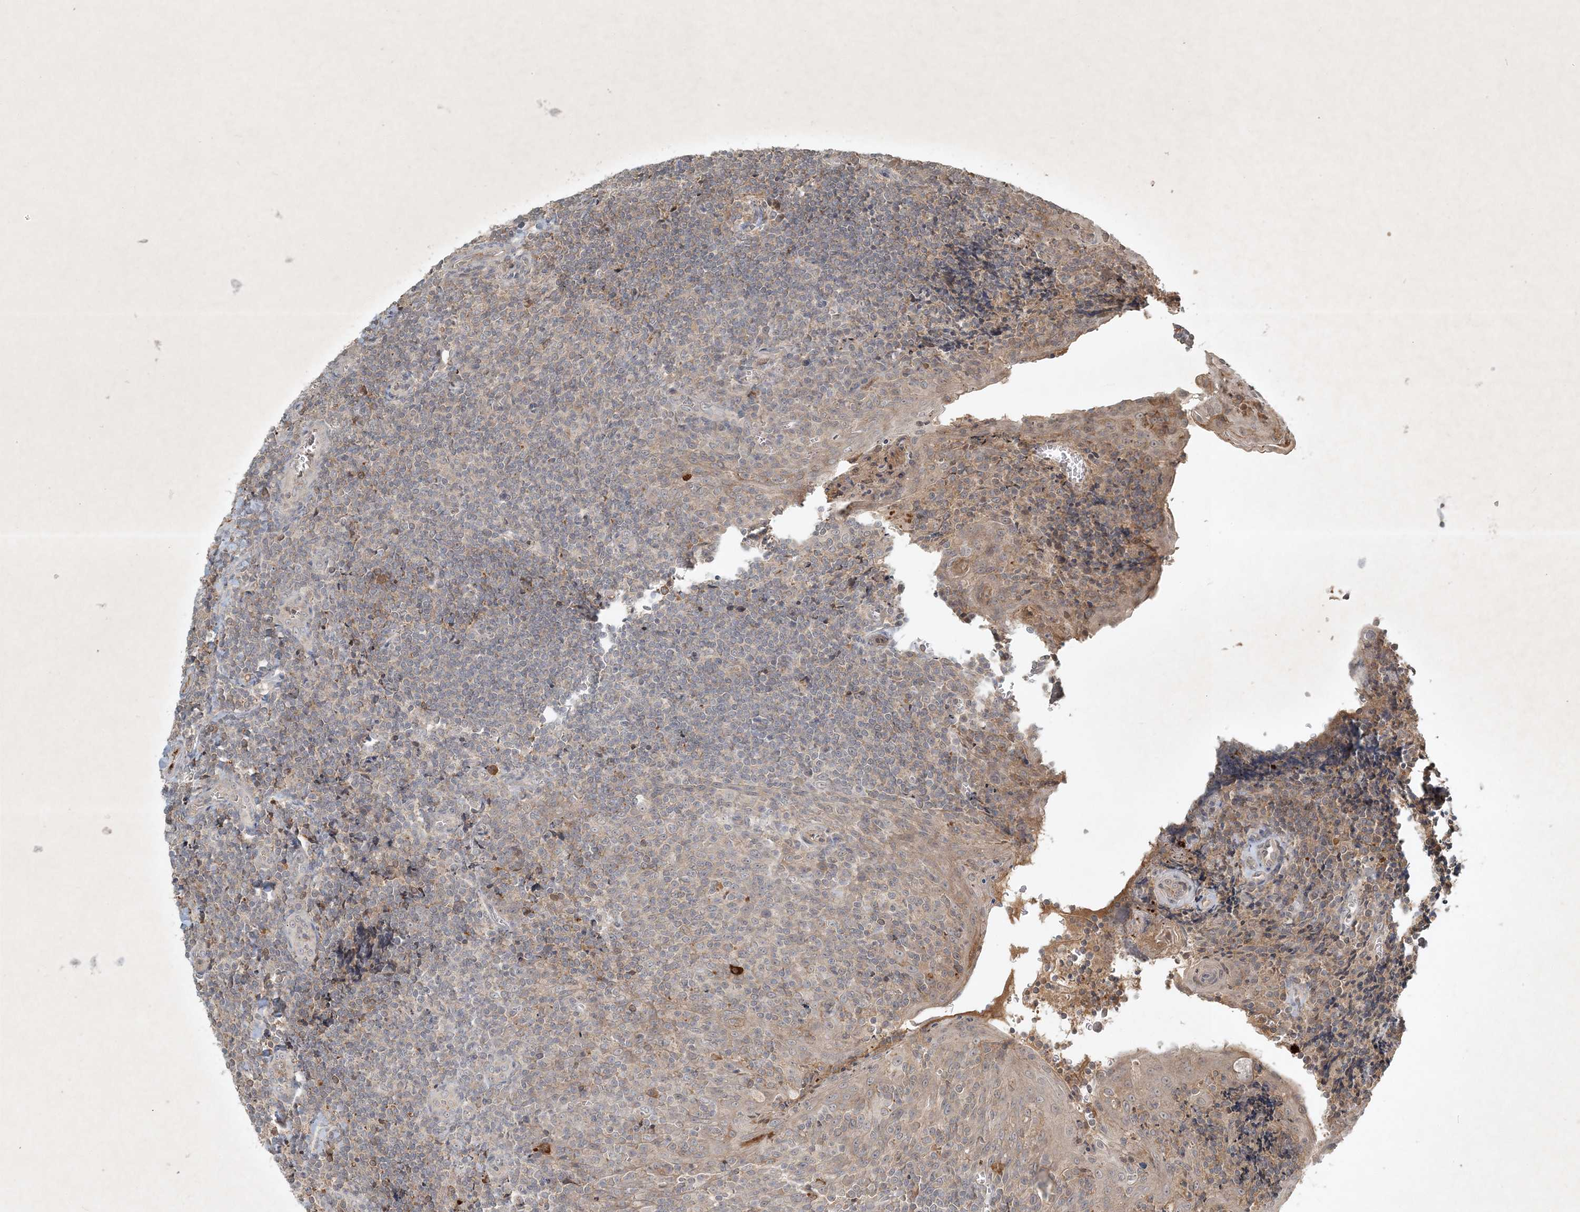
{"staining": {"intensity": "weak", "quantity": "<25%", "location": "cytoplasmic/membranous"}, "tissue": "tonsil", "cell_type": "Germinal center cells", "image_type": "normal", "snomed": [{"axis": "morphology", "description": "Normal tissue, NOS"}, {"axis": "topography", "description": "Tonsil"}], "caption": "High magnification brightfield microscopy of unremarkable tonsil stained with DAB (3,3'-diaminobenzidine) (brown) and counterstained with hematoxylin (blue): germinal center cells show no significant positivity.", "gene": "TNFAIP6", "patient": {"sex": "male", "age": 27}}